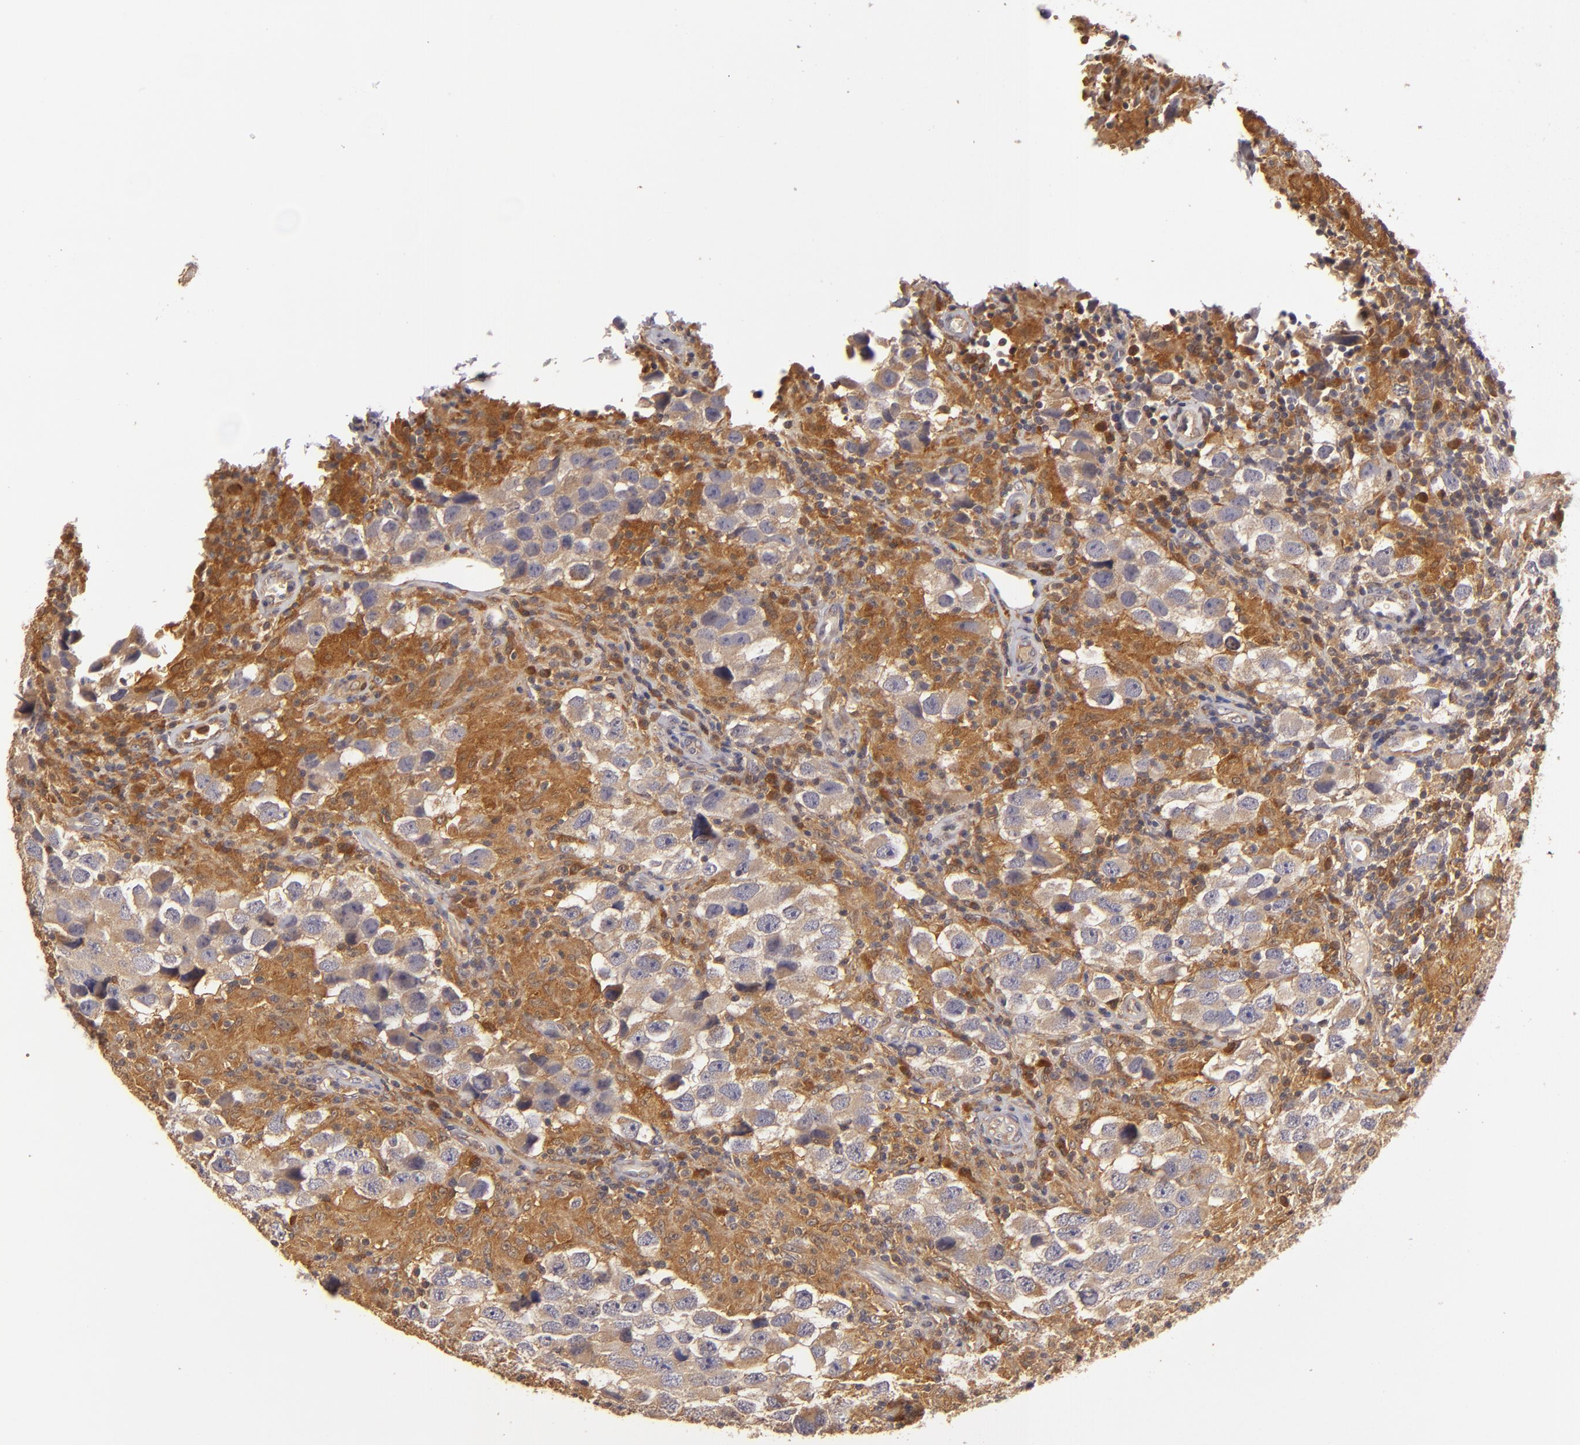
{"staining": {"intensity": "strong", "quantity": ">75%", "location": "cytoplasmic/membranous"}, "tissue": "testis cancer", "cell_type": "Tumor cells", "image_type": "cancer", "snomed": [{"axis": "morphology", "description": "Carcinoma, Embryonal, NOS"}, {"axis": "topography", "description": "Testis"}], "caption": "Protein analysis of embryonal carcinoma (testis) tissue exhibits strong cytoplasmic/membranous expression in approximately >75% of tumor cells.", "gene": "PRKCD", "patient": {"sex": "male", "age": 21}}